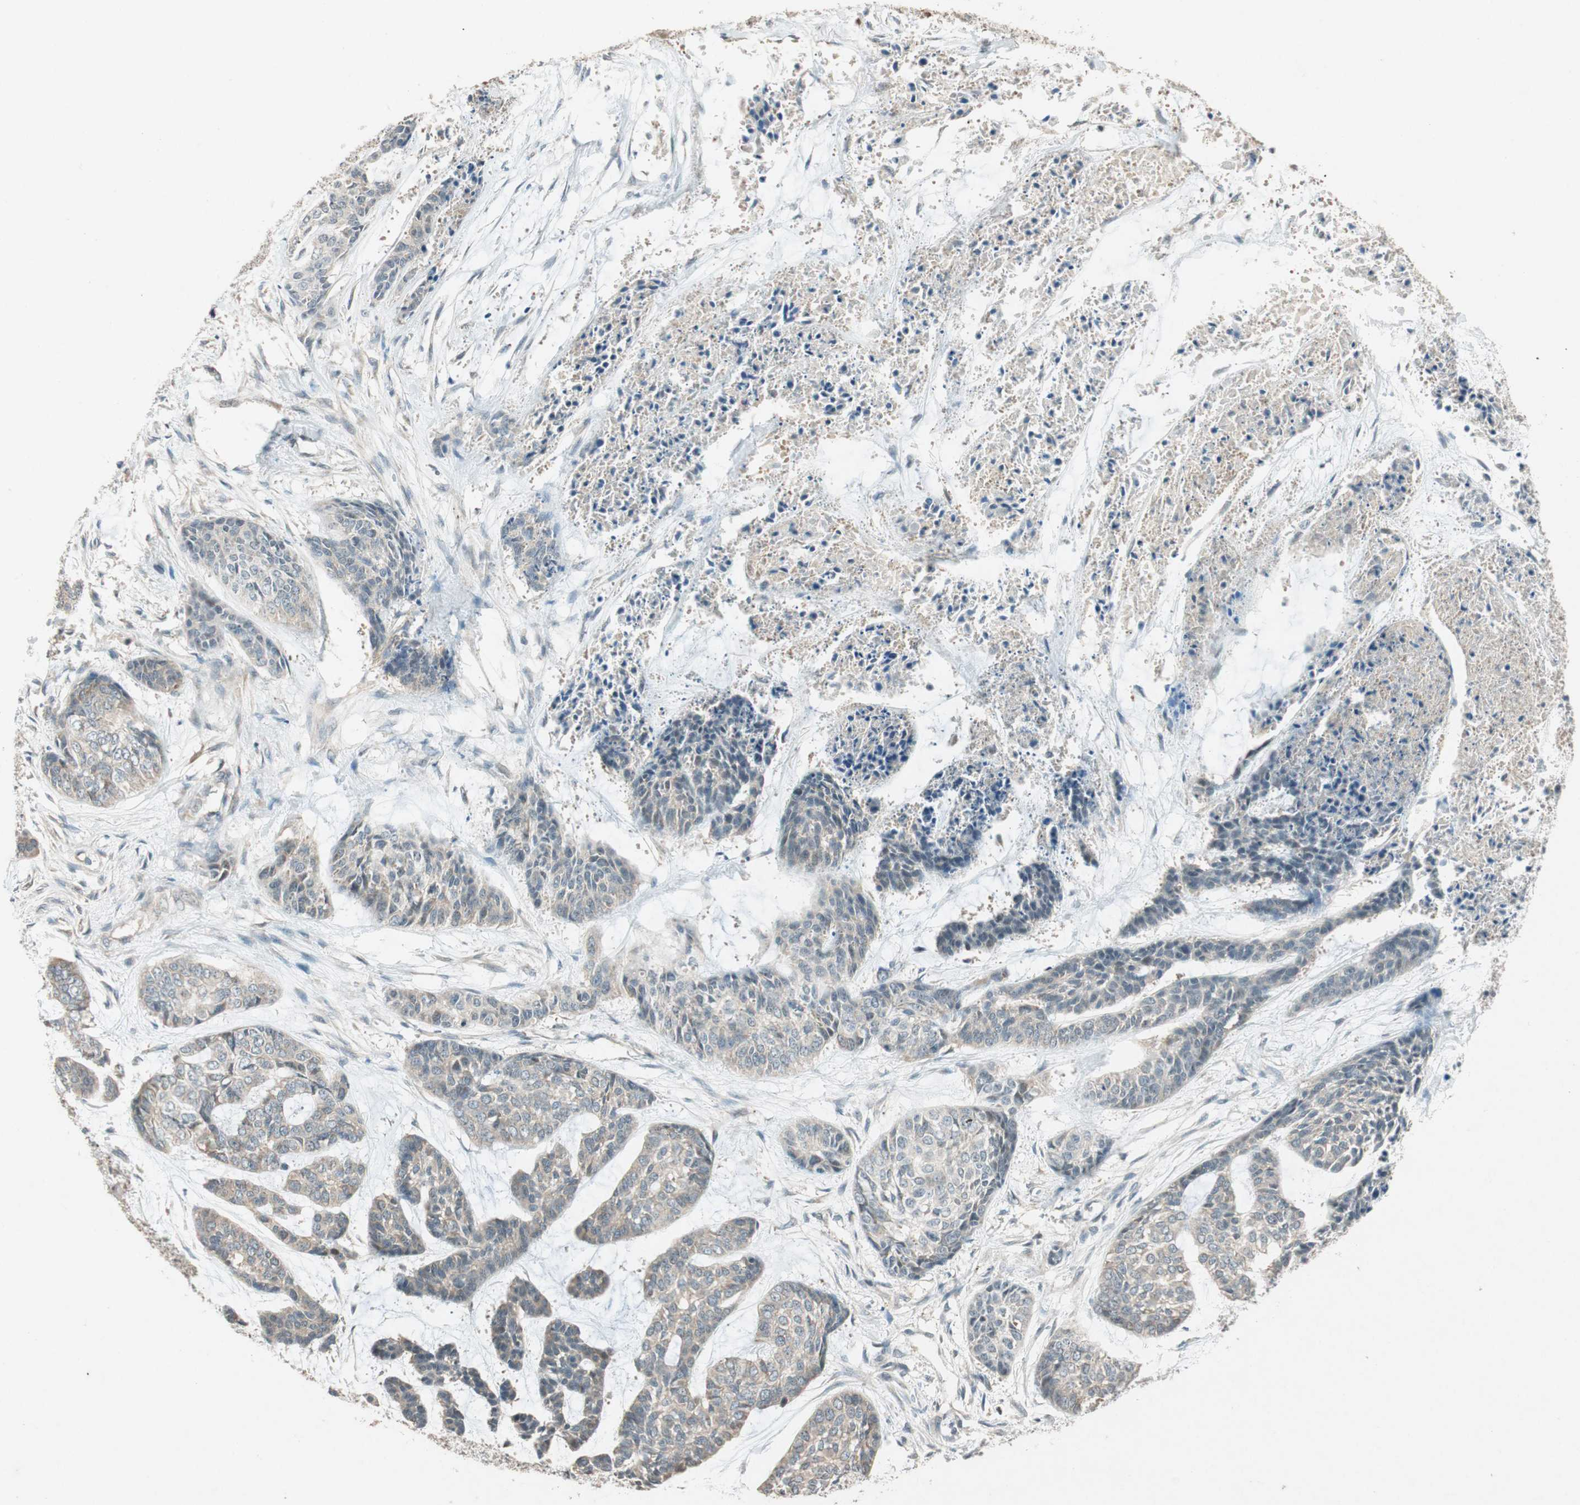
{"staining": {"intensity": "weak", "quantity": ">75%", "location": "cytoplasmic/membranous"}, "tissue": "skin cancer", "cell_type": "Tumor cells", "image_type": "cancer", "snomed": [{"axis": "morphology", "description": "Basal cell carcinoma"}, {"axis": "topography", "description": "Skin"}], "caption": "Tumor cells reveal low levels of weak cytoplasmic/membranous staining in about >75% of cells in skin cancer.", "gene": "GLB1", "patient": {"sex": "female", "age": 64}}